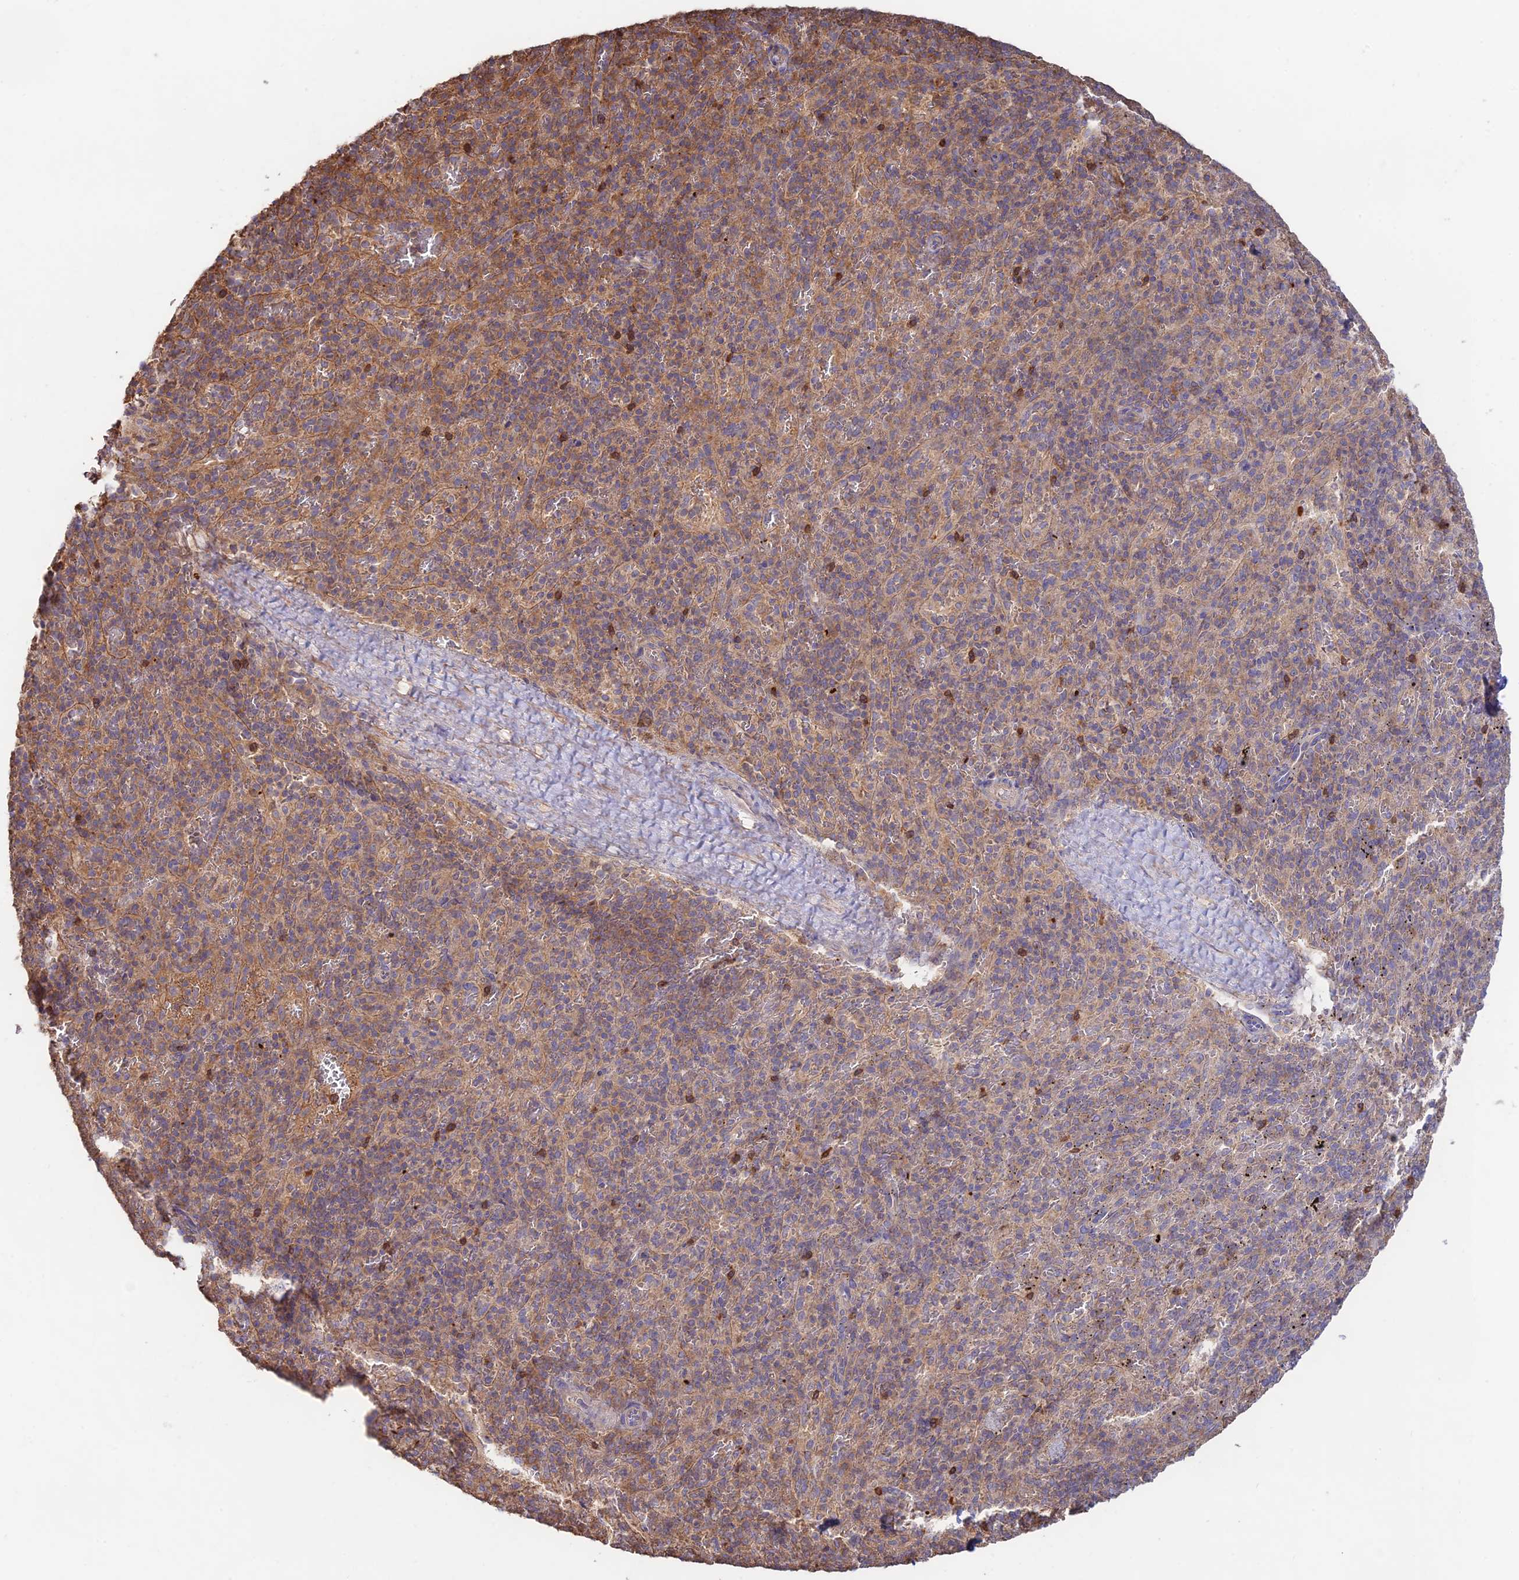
{"staining": {"intensity": "weak", "quantity": "25%-75%", "location": "cytoplasmic/membranous"}, "tissue": "spleen", "cell_type": "Cells in red pulp", "image_type": "normal", "snomed": [{"axis": "morphology", "description": "Normal tissue, NOS"}, {"axis": "topography", "description": "Spleen"}], "caption": "Cells in red pulp show low levels of weak cytoplasmic/membranous positivity in about 25%-75% of cells in benign human spleen. (Brightfield microscopy of DAB IHC at high magnification).", "gene": "CLCF1", "patient": {"sex": "male", "age": 82}}